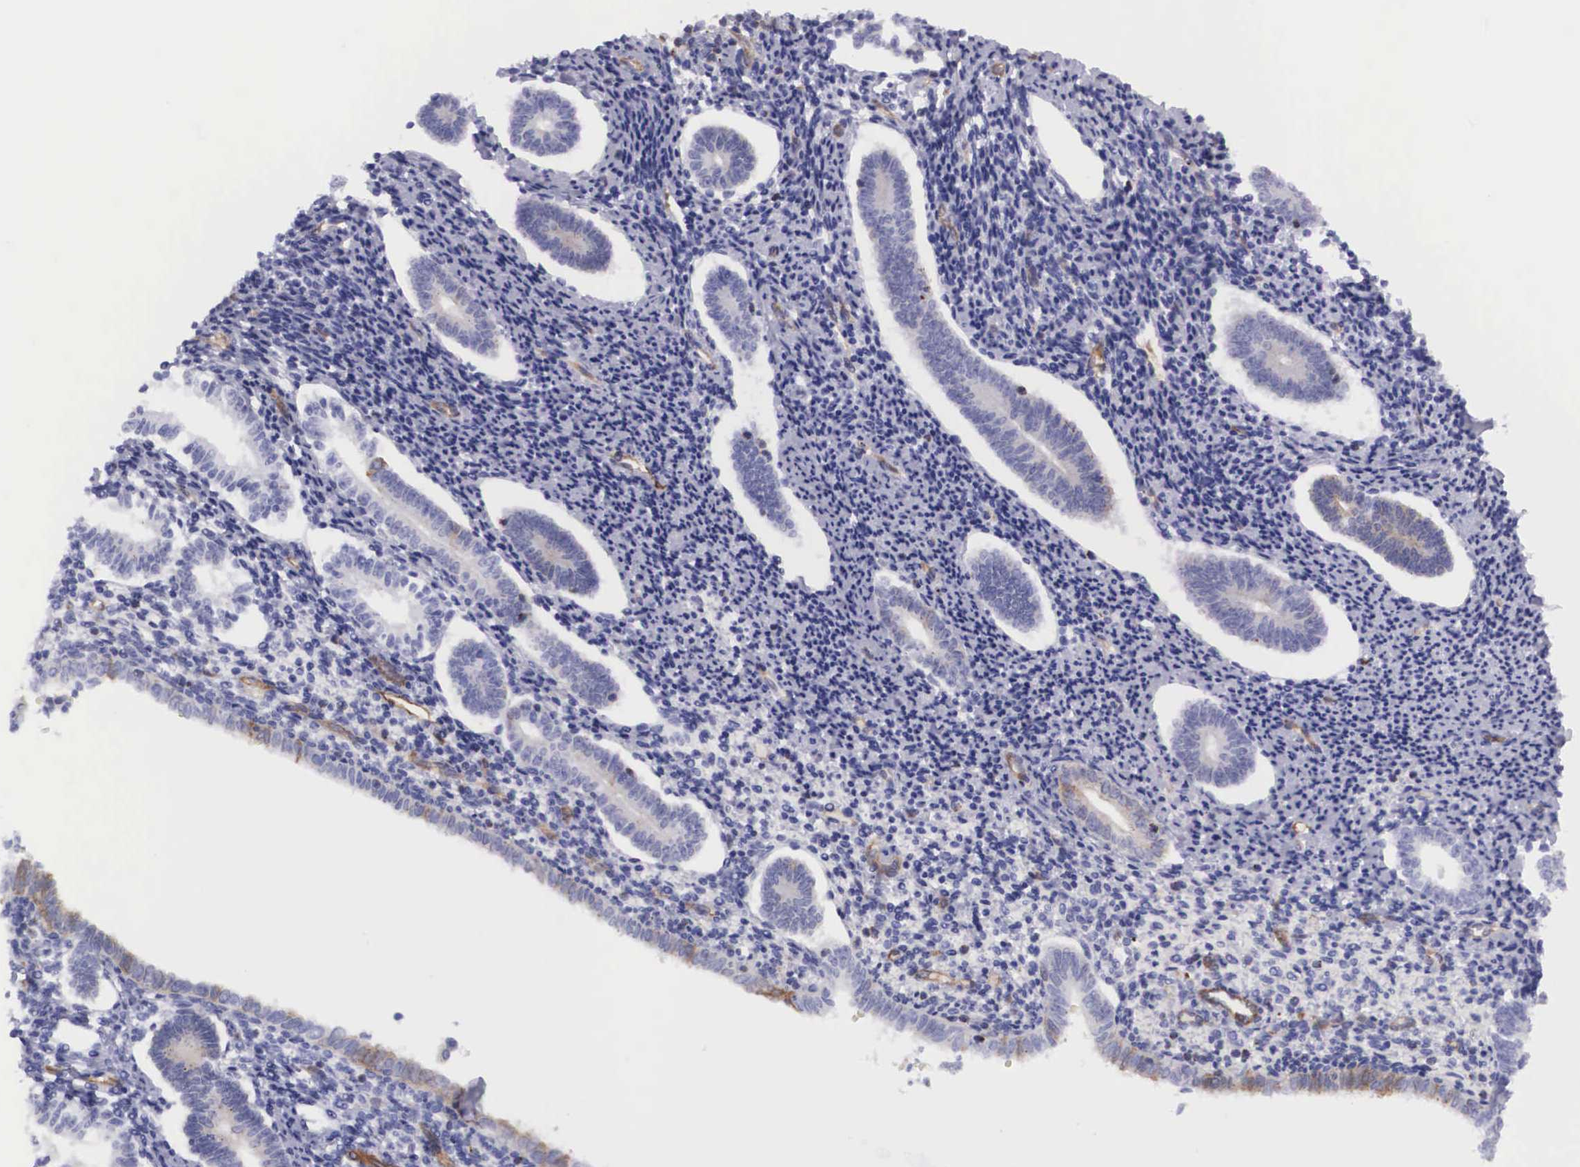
{"staining": {"intensity": "negative", "quantity": "none", "location": "none"}, "tissue": "endometrium", "cell_type": "Cells in endometrial stroma", "image_type": "normal", "snomed": [{"axis": "morphology", "description": "Normal tissue, NOS"}, {"axis": "topography", "description": "Endometrium"}], "caption": "IHC photomicrograph of benign endometrium stained for a protein (brown), which demonstrates no staining in cells in endometrial stroma.", "gene": "BCAR1", "patient": {"sex": "female", "age": 52}}